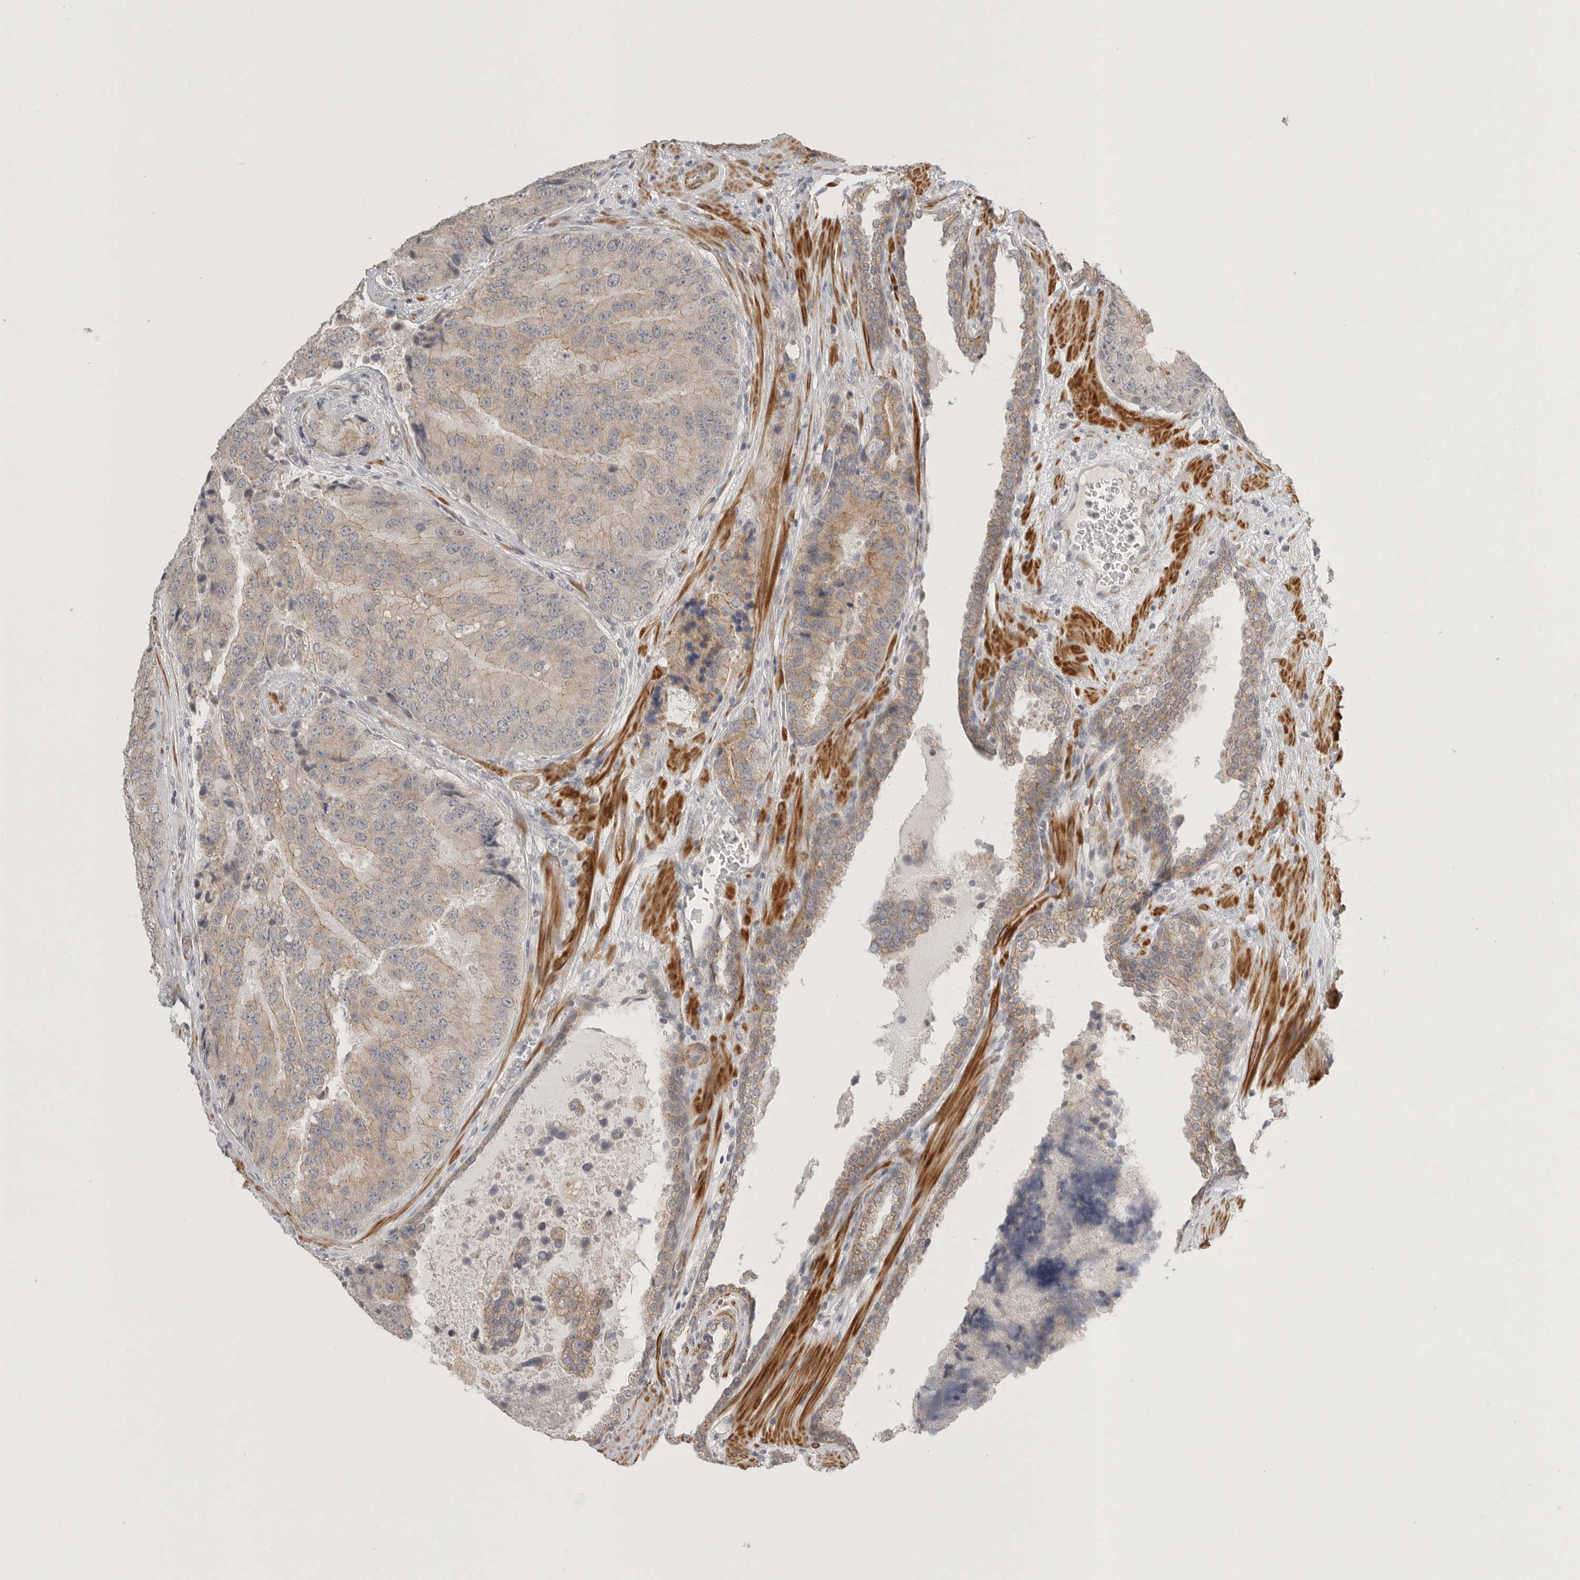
{"staining": {"intensity": "weak", "quantity": "25%-75%", "location": "cytoplasmic/membranous"}, "tissue": "prostate cancer", "cell_type": "Tumor cells", "image_type": "cancer", "snomed": [{"axis": "morphology", "description": "Adenocarcinoma, High grade"}, {"axis": "topography", "description": "Prostate"}], "caption": "Tumor cells display low levels of weak cytoplasmic/membranous expression in approximately 25%-75% of cells in prostate high-grade adenocarcinoma.", "gene": "STAB2", "patient": {"sex": "male", "age": 70}}